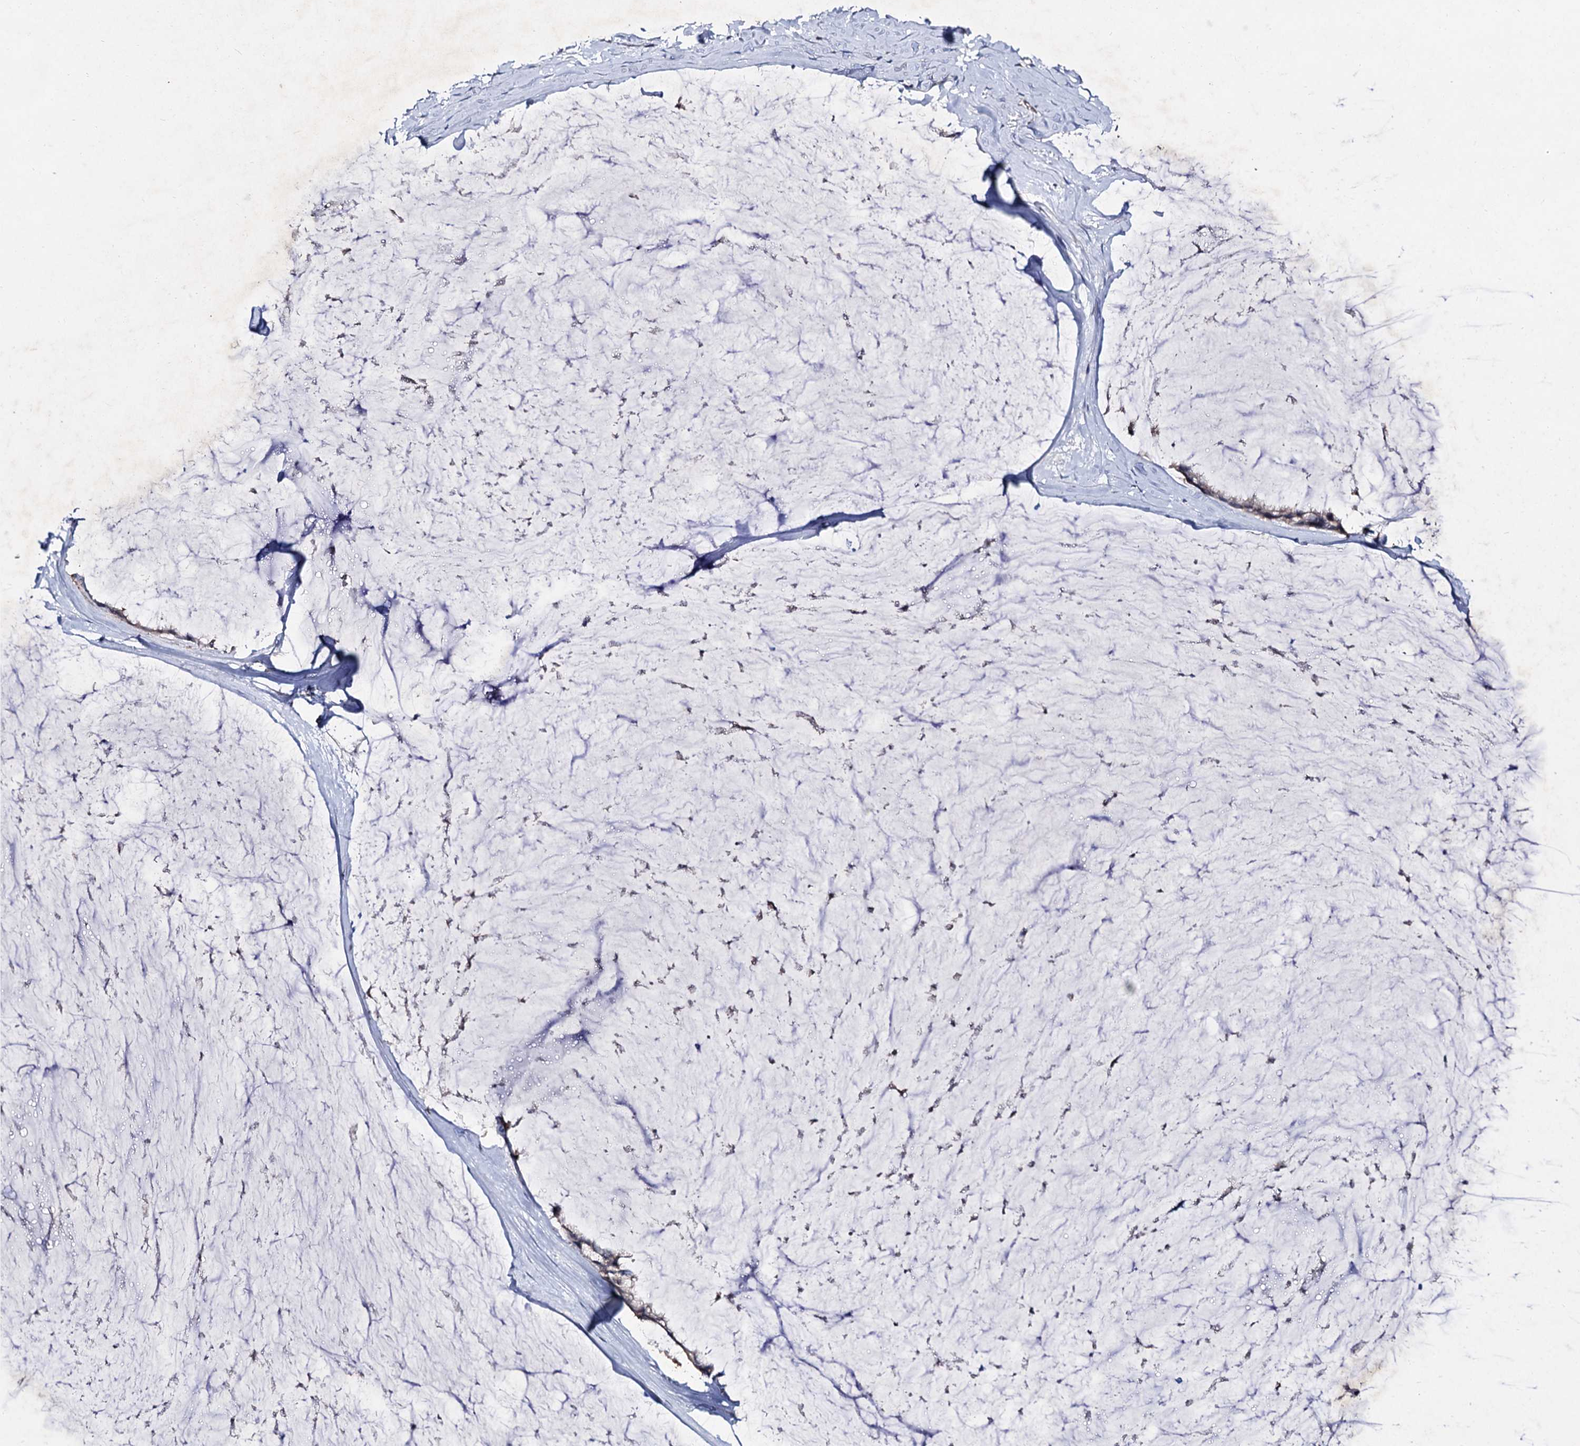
{"staining": {"intensity": "negative", "quantity": "none", "location": "none"}, "tissue": "ovarian cancer", "cell_type": "Tumor cells", "image_type": "cancer", "snomed": [{"axis": "morphology", "description": "Cystadenocarcinoma, mucinous, NOS"}, {"axis": "topography", "description": "Ovary"}], "caption": "Ovarian cancer (mucinous cystadenocarcinoma) was stained to show a protein in brown. There is no significant staining in tumor cells.", "gene": "ACTR6", "patient": {"sex": "female", "age": 39}}